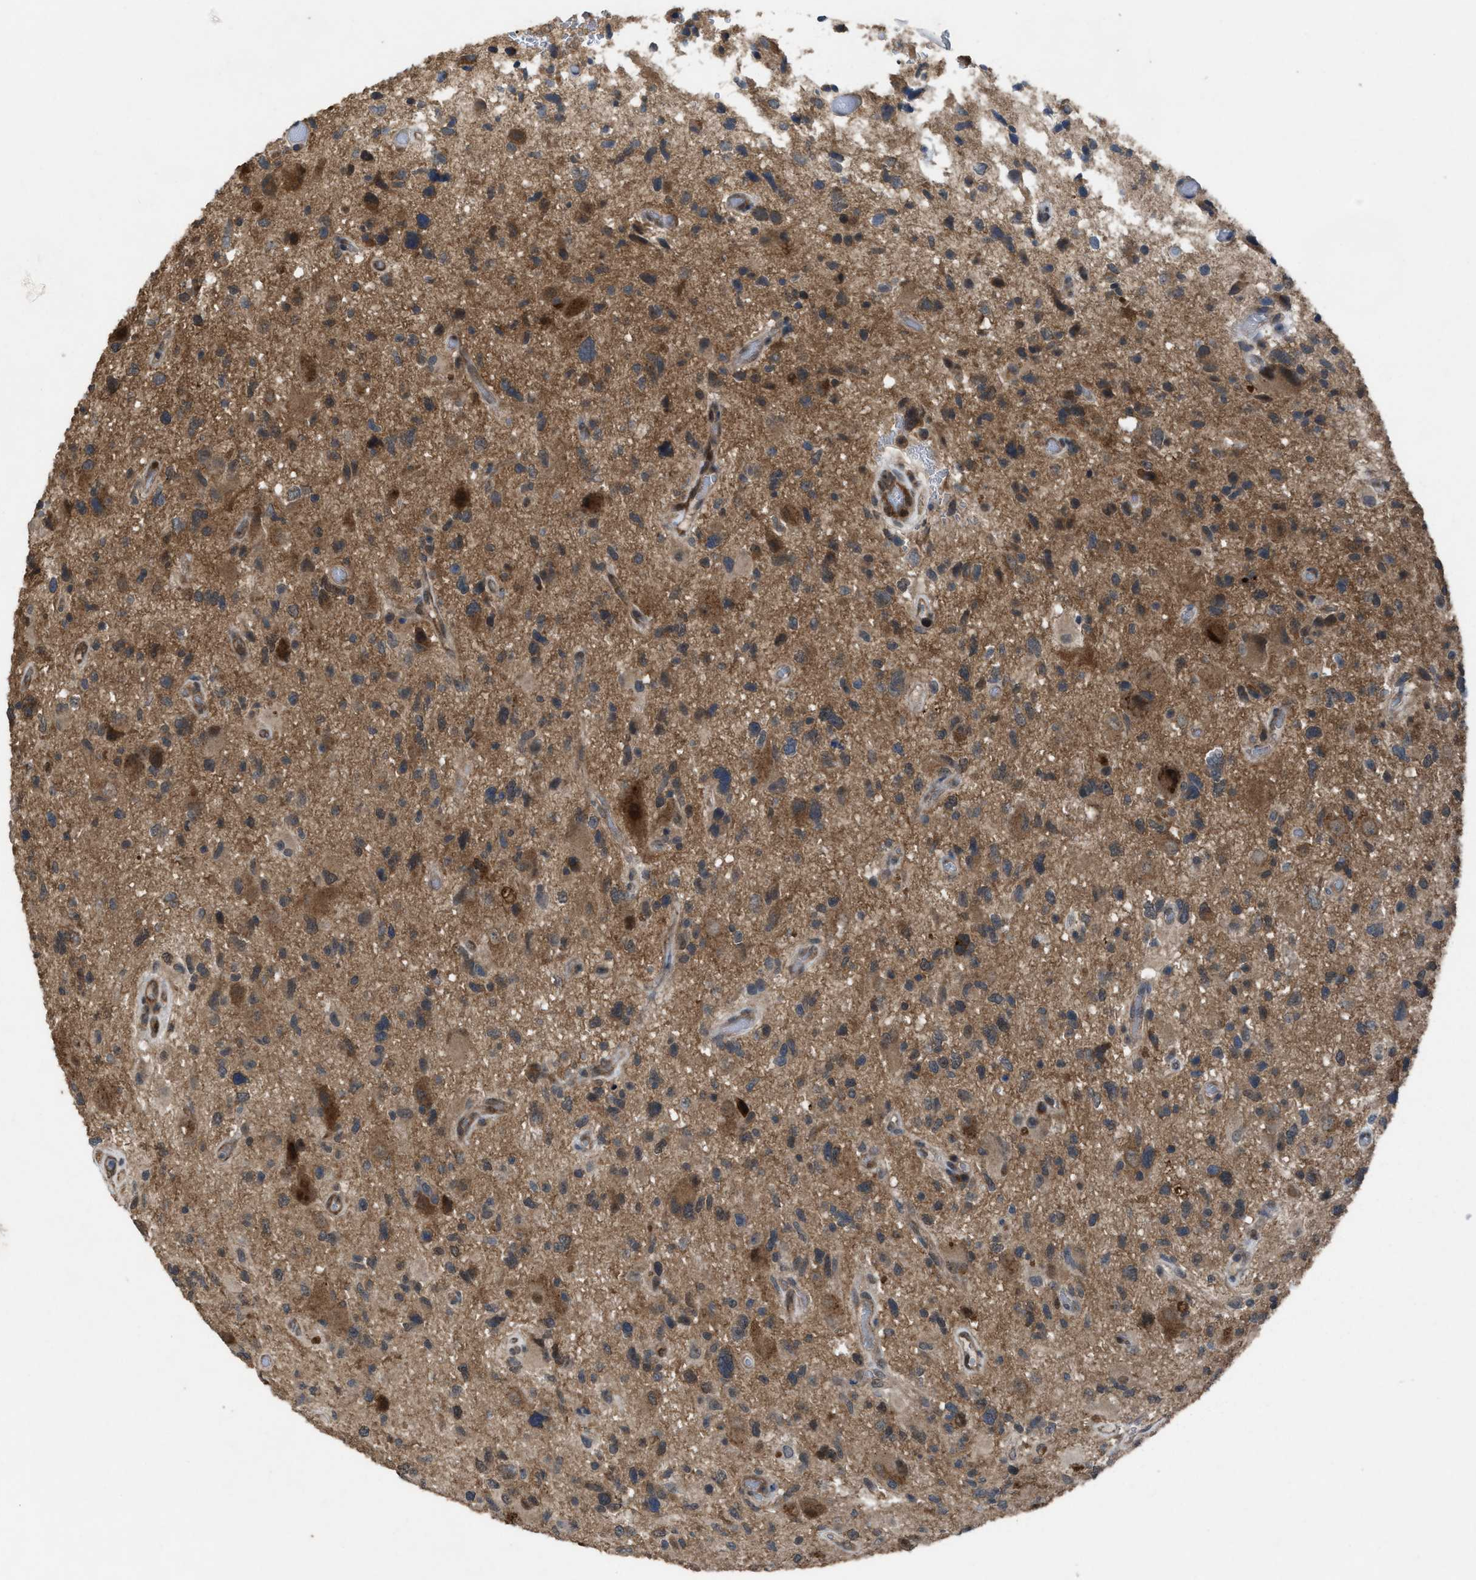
{"staining": {"intensity": "moderate", "quantity": ">75%", "location": "cytoplasmic/membranous,nuclear"}, "tissue": "glioma", "cell_type": "Tumor cells", "image_type": "cancer", "snomed": [{"axis": "morphology", "description": "Glioma, malignant, High grade"}, {"axis": "topography", "description": "Brain"}], "caption": "DAB immunohistochemical staining of glioma reveals moderate cytoplasmic/membranous and nuclear protein expression in about >75% of tumor cells.", "gene": "PLAA", "patient": {"sex": "male", "age": 33}}